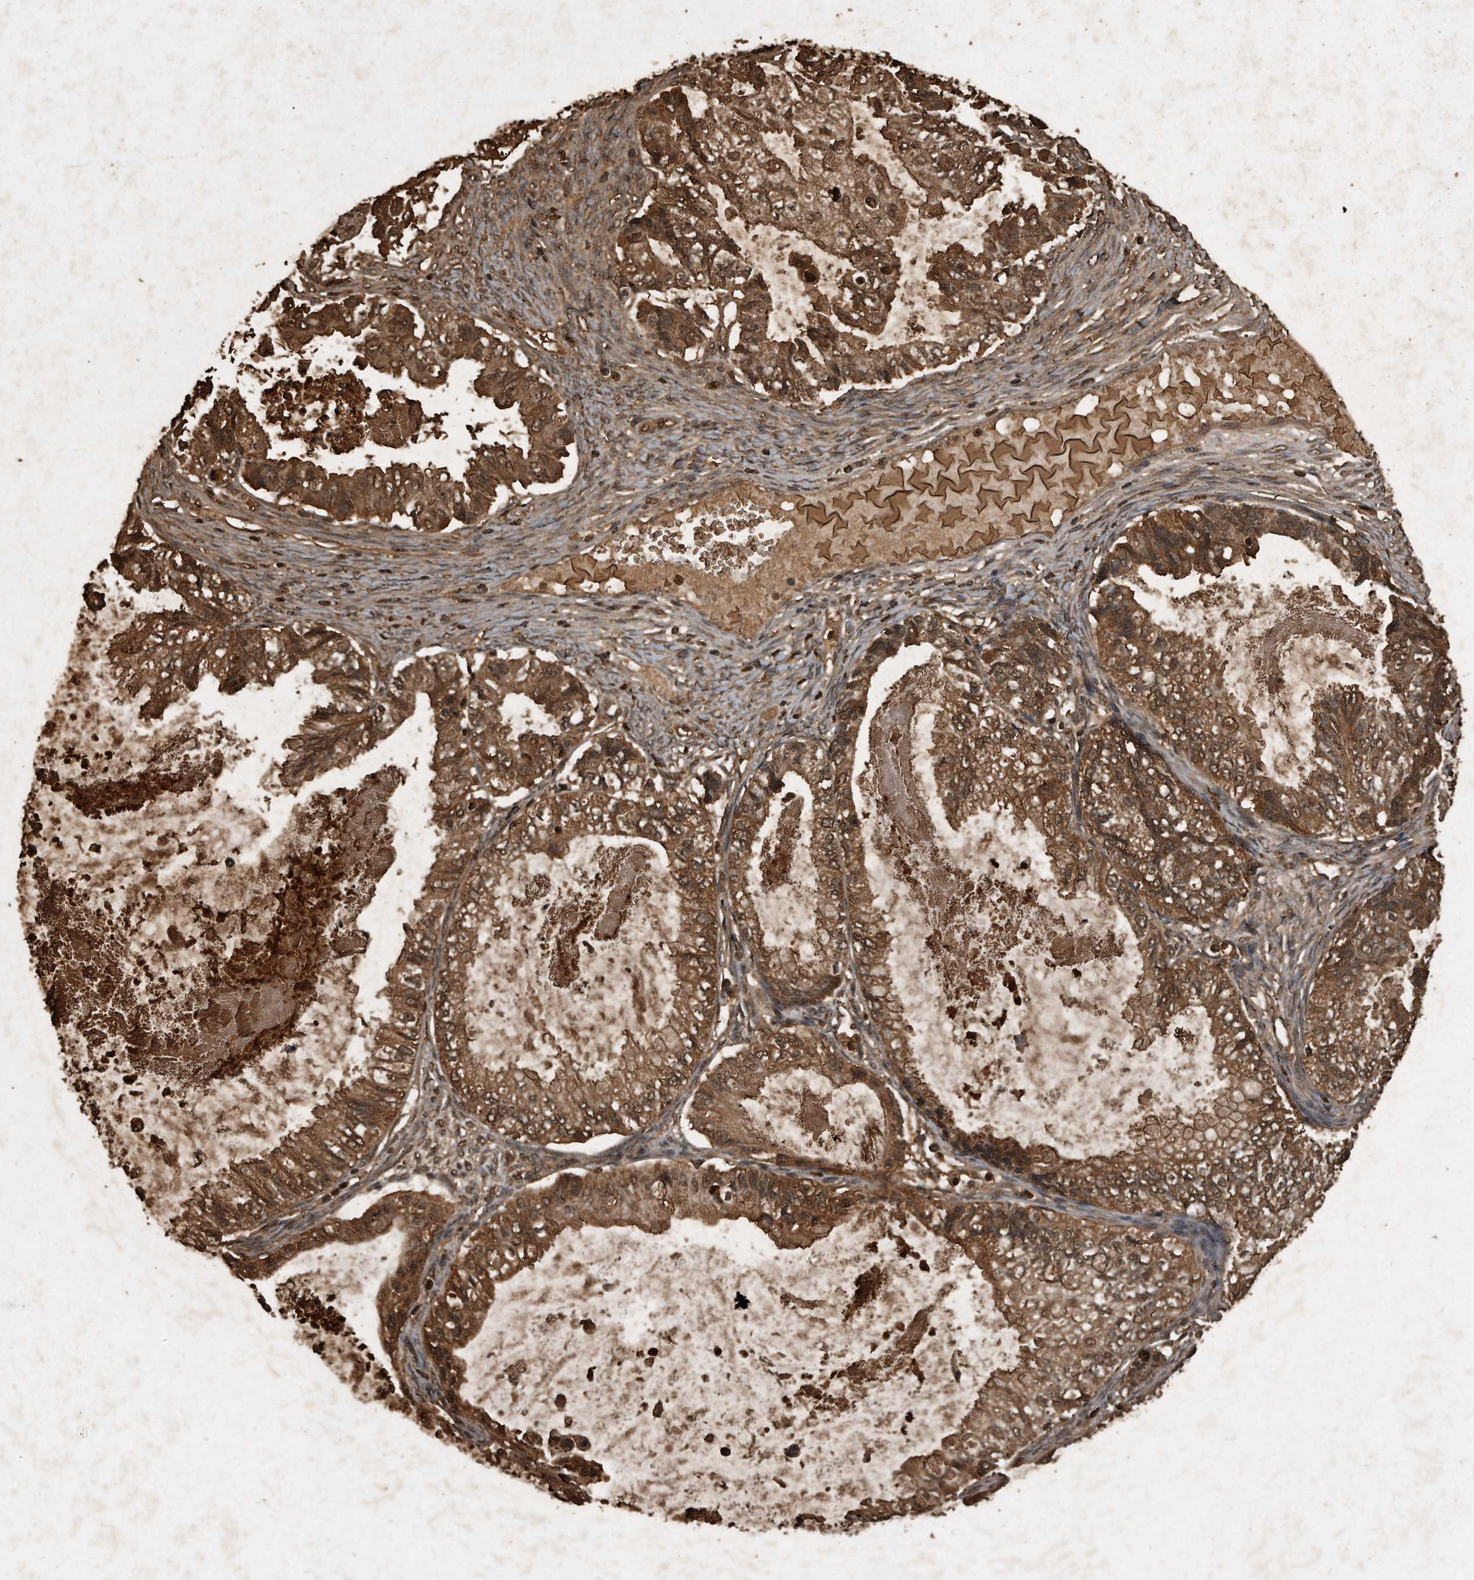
{"staining": {"intensity": "moderate", "quantity": ">75%", "location": "cytoplasmic/membranous,nuclear"}, "tissue": "ovarian cancer", "cell_type": "Tumor cells", "image_type": "cancer", "snomed": [{"axis": "morphology", "description": "Cystadenocarcinoma, mucinous, NOS"}, {"axis": "topography", "description": "Ovary"}], "caption": "Ovarian mucinous cystadenocarcinoma tissue shows moderate cytoplasmic/membranous and nuclear staining in about >75% of tumor cells (DAB (3,3'-diaminobenzidine) IHC, brown staining for protein, blue staining for nuclei).", "gene": "CFLAR", "patient": {"sex": "female", "age": 80}}